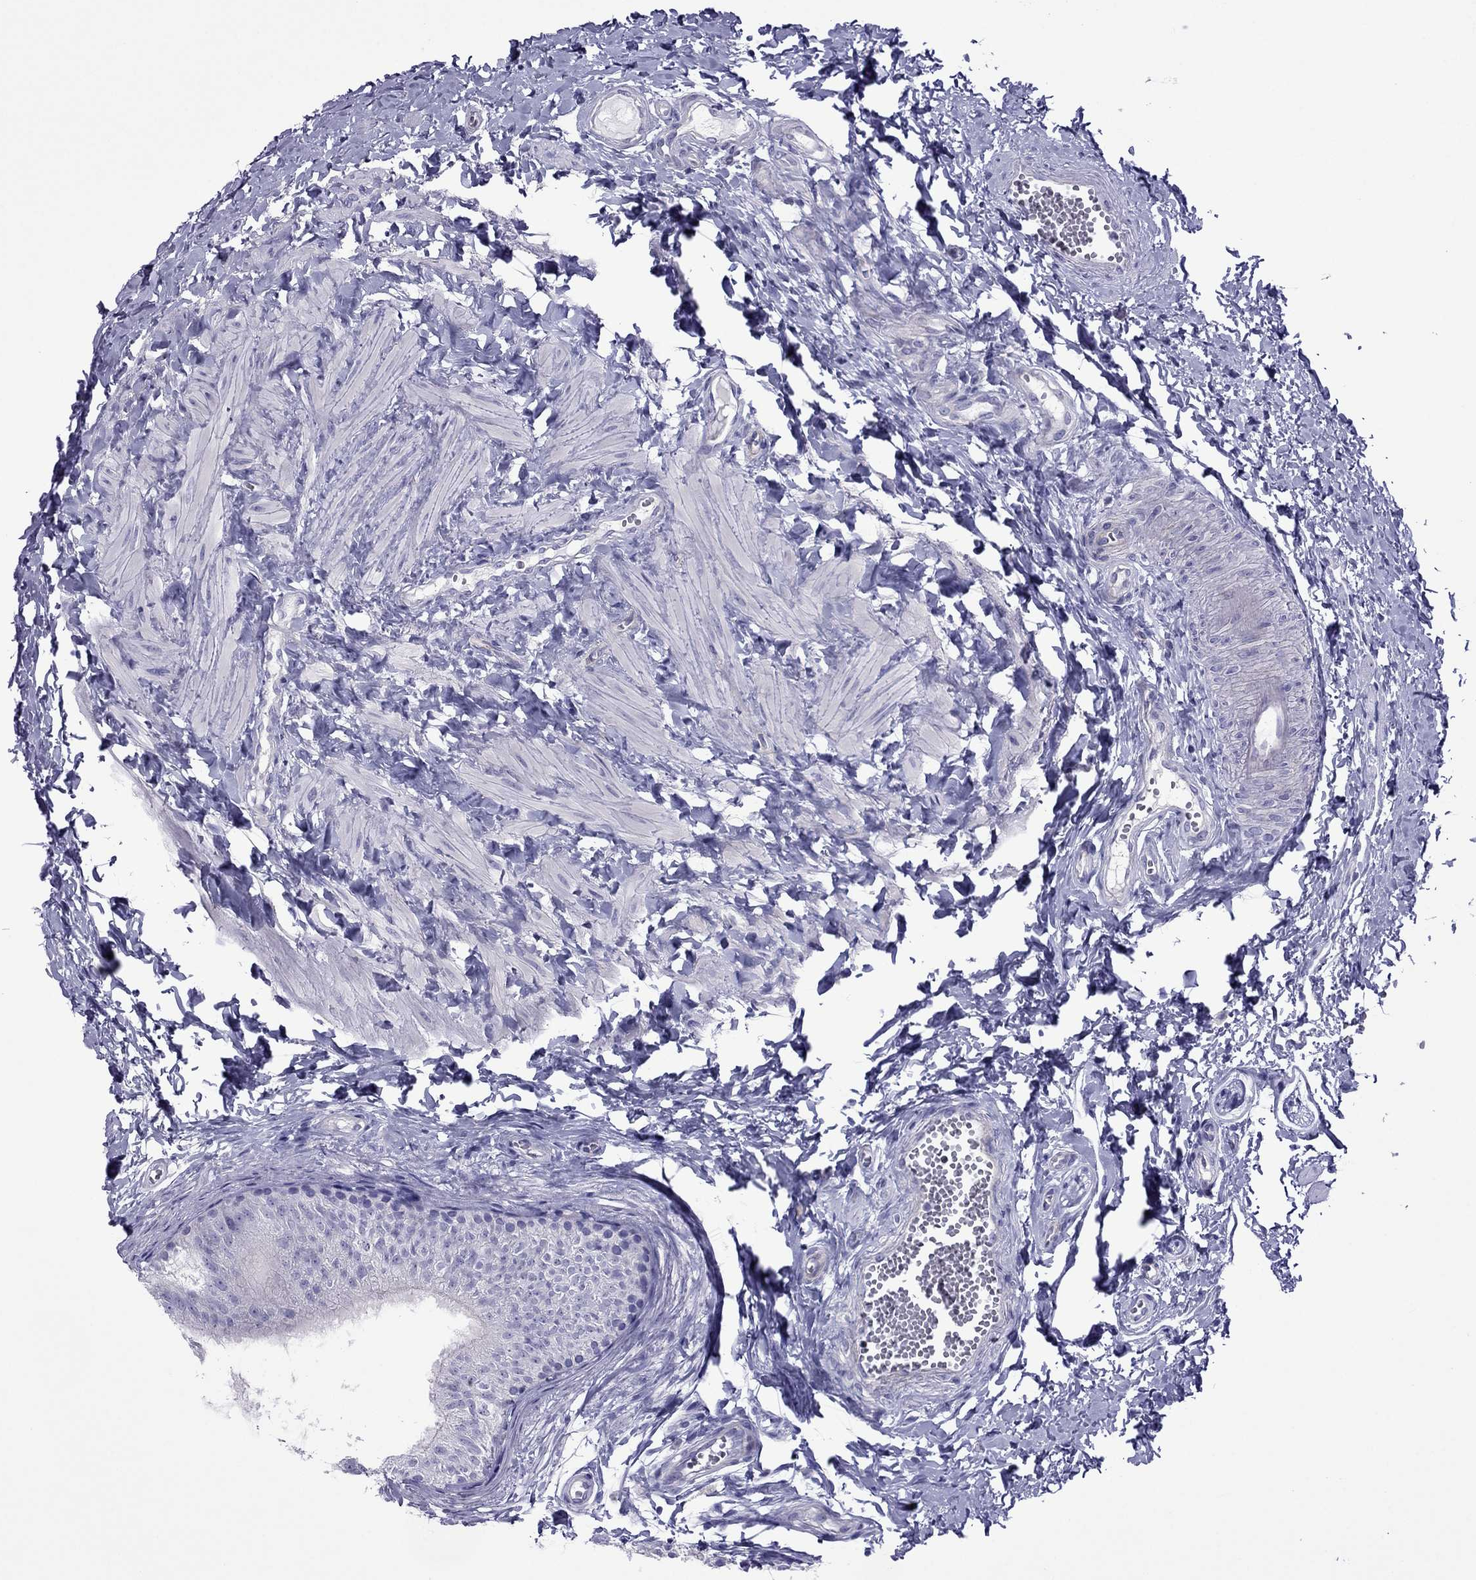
{"staining": {"intensity": "negative", "quantity": "none", "location": "none"}, "tissue": "epididymis", "cell_type": "Glandular cells", "image_type": "normal", "snomed": [{"axis": "morphology", "description": "Normal tissue, NOS"}, {"axis": "topography", "description": "Epididymis"}], "caption": "DAB (3,3'-diaminobenzidine) immunohistochemical staining of benign human epididymis exhibits no significant staining in glandular cells.", "gene": "MYL11", "patient": {"sex": "male", "age": 22}}